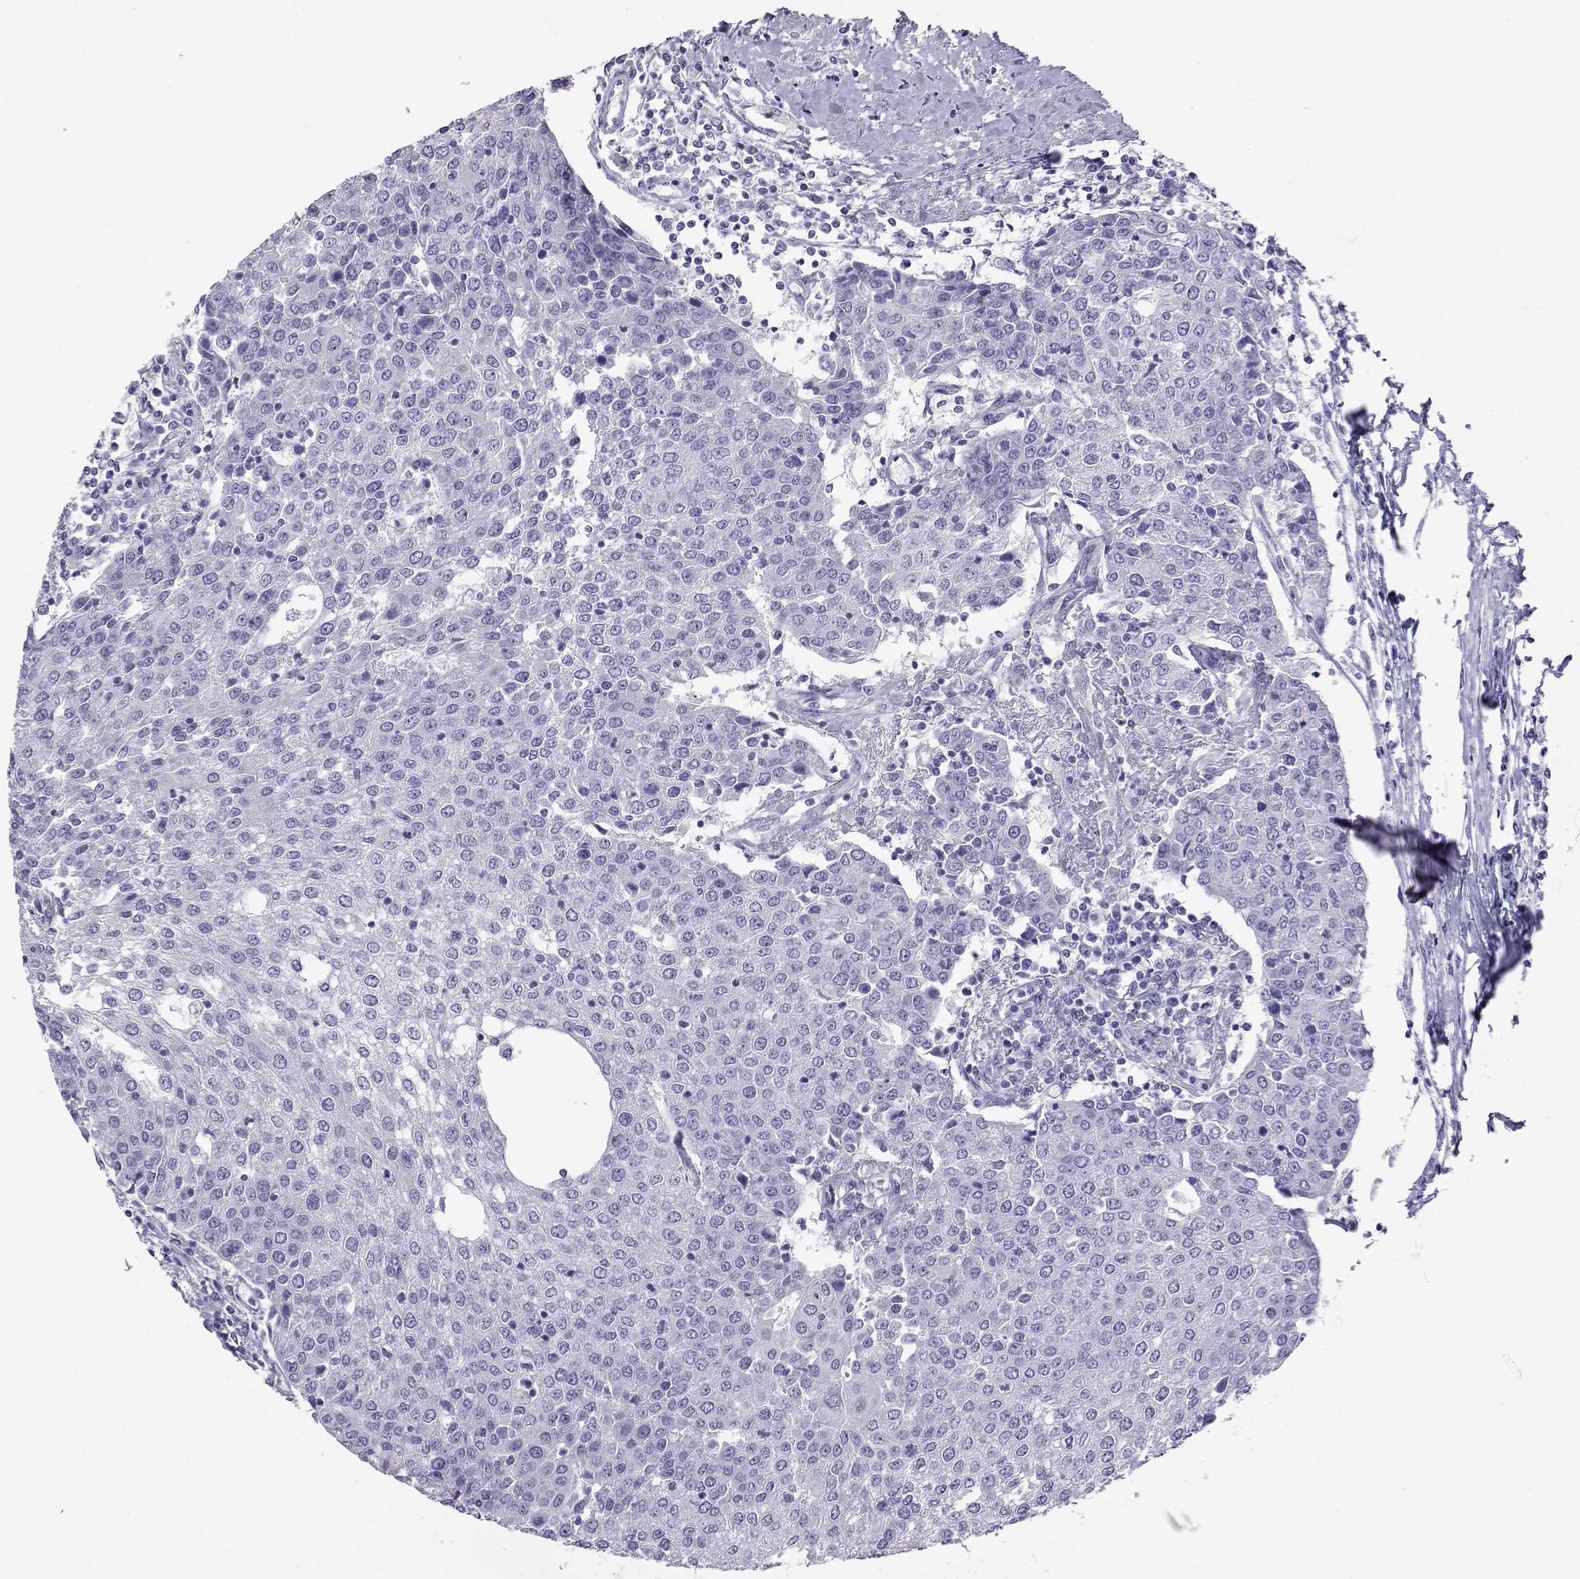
{"staining": {"intensity": "negative", "quantity": "none", "location": "none"}, "tissue": "urothelial cancer", "cell_type": "Tumor cells", "image_type": "cancer", "snomed": [{"axis": "morphology", "description": "Urothelial carcinoma, High grade"}, {"axis": "topography", "description": "Urinary bladder"}], "caption": "The micrograph displays no significant positivity in tumor cells of urothelial carcinoma (high-grade).", "gene": "PLIN4", "patient": {"sex": "female", "age": 85}}